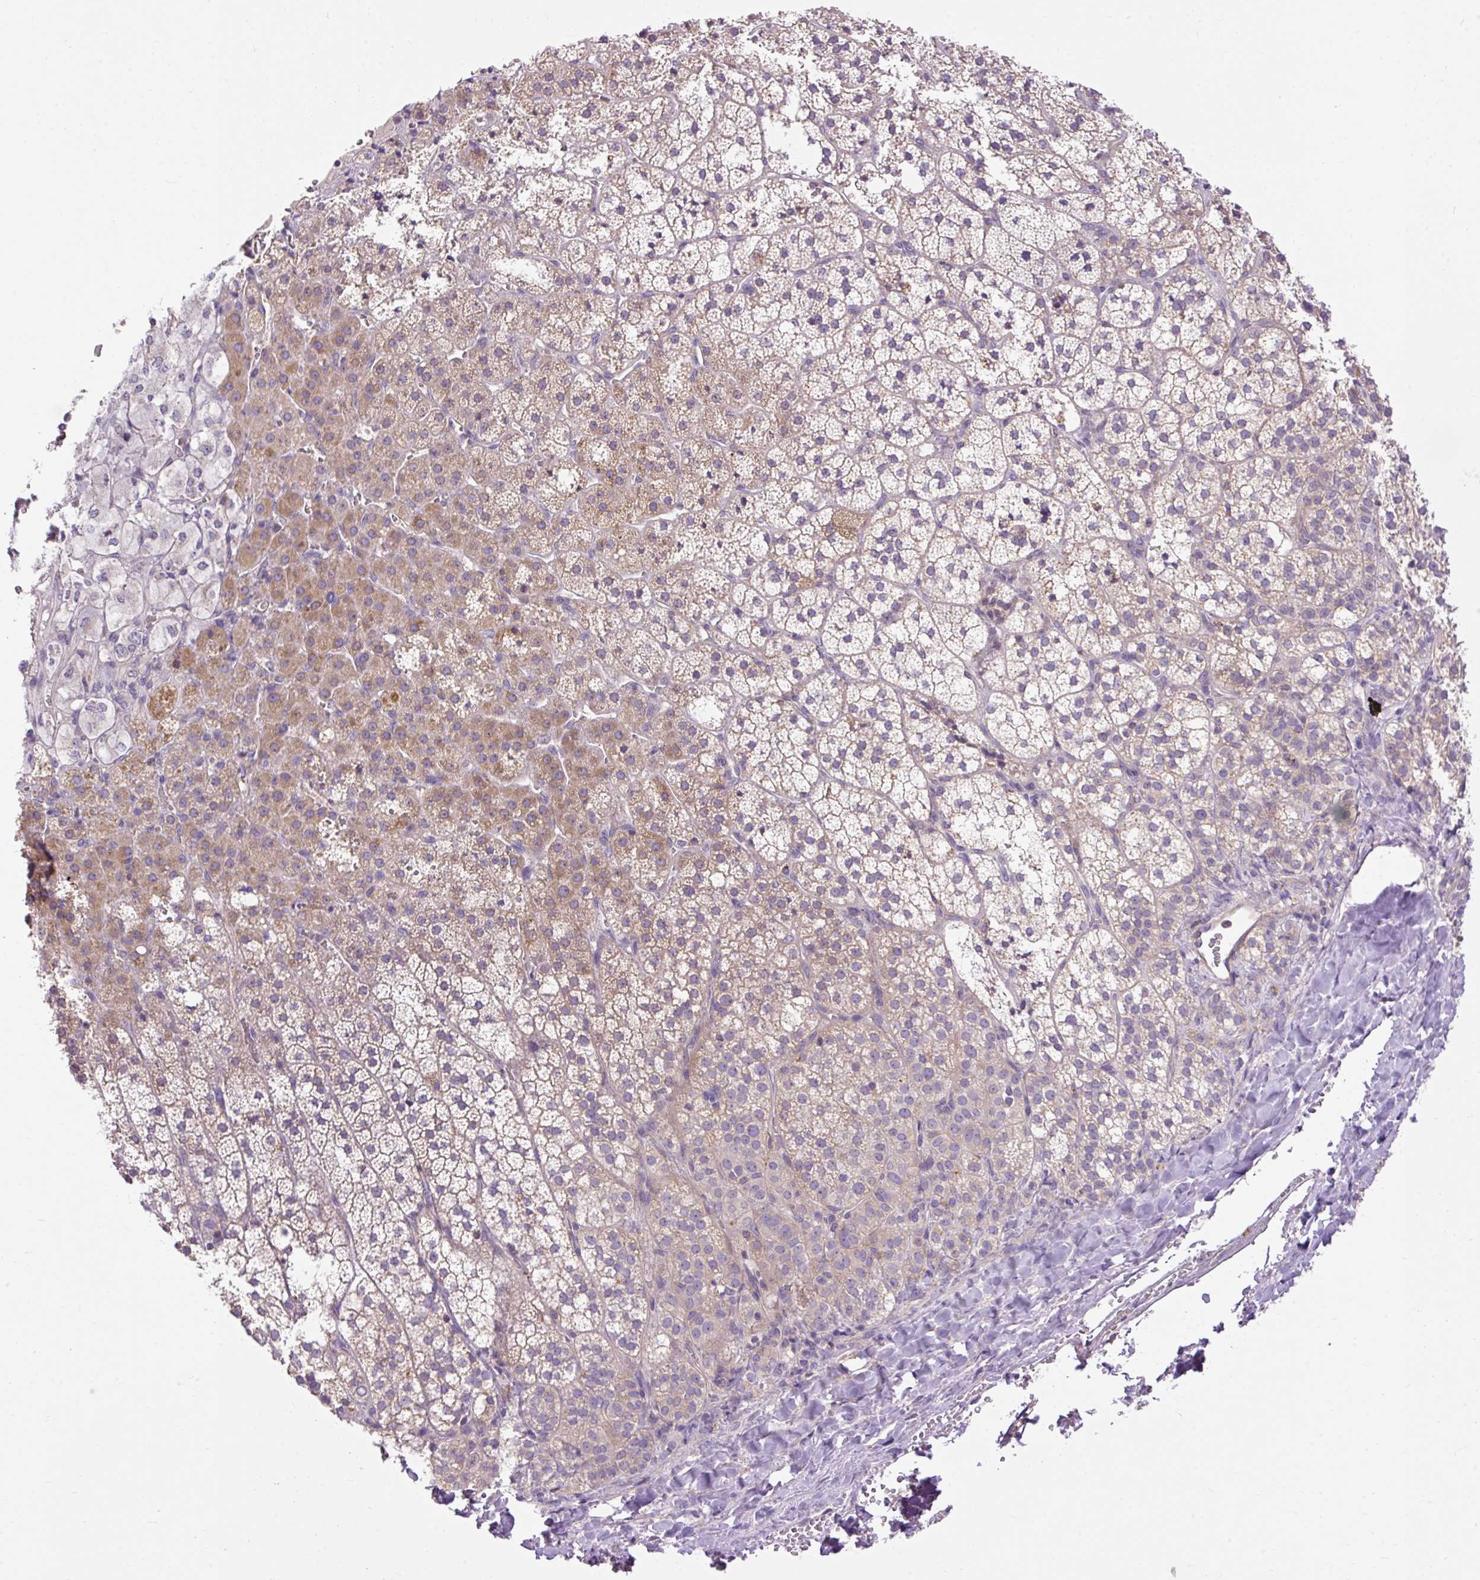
{"staining": {"intensity": "moderate", "quantity": "25%-75%", "location": "cytoplasmic/membranous"}, "tissue": "adrenal gland", "cell_type": "Glandular cells", "image_type": "normal", "snomed": [{"axis": "morphology", "description": "Normal tissue, NOS"}, {"axis": "topography", "description": "Adrenal gland"}], "caption": "Protein expression by immunohistochemistry (IHC) displays moderate cytoplasmic/membranous positivity in approximately 25%-75% of glandular cells in normal adrenal gland.", "gene": "HEXB", "patient": {"sex": "male", "age": 53}}